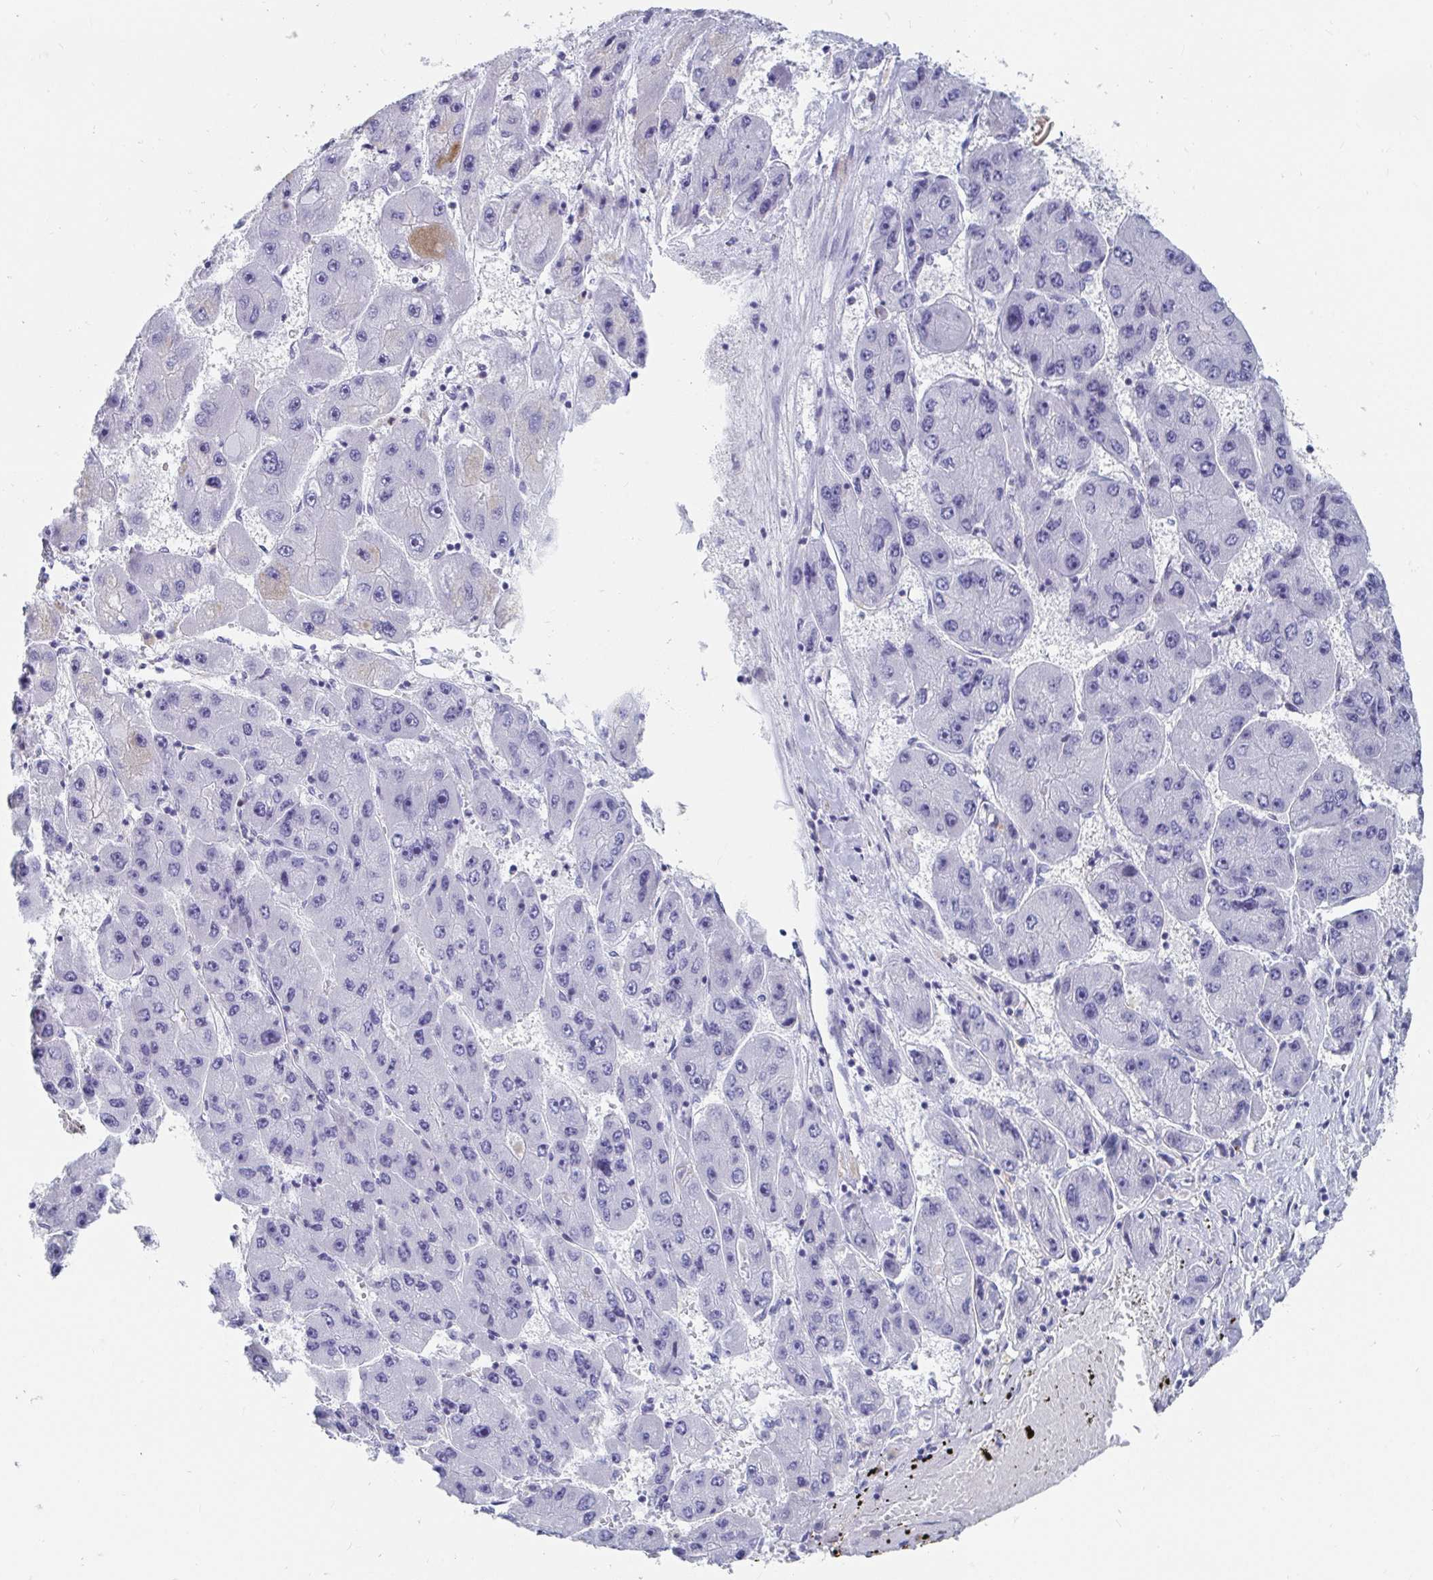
{"staining": {"intensity": "negative", "quantity": "none", "location": "none"}, "tissue": "liver cancer", "cell_type": "Tumor cells", "image_type": "cancer", "snomed": [{"axis": "morphology", "description": "Carcinoma, Hepatocellular, NOS"}, {"axis": "topography", "description": "Liver"}], "caption": "An immunohistochemistry (IHC) micrograph of liver cancer (hepatocellular carcinoma) is shown. There is no staining in tumor cells of liver cancer (hepatocellular carcinoma).", "gene": "ZFP82", "patient": {"sex": "female", "age": 61}}